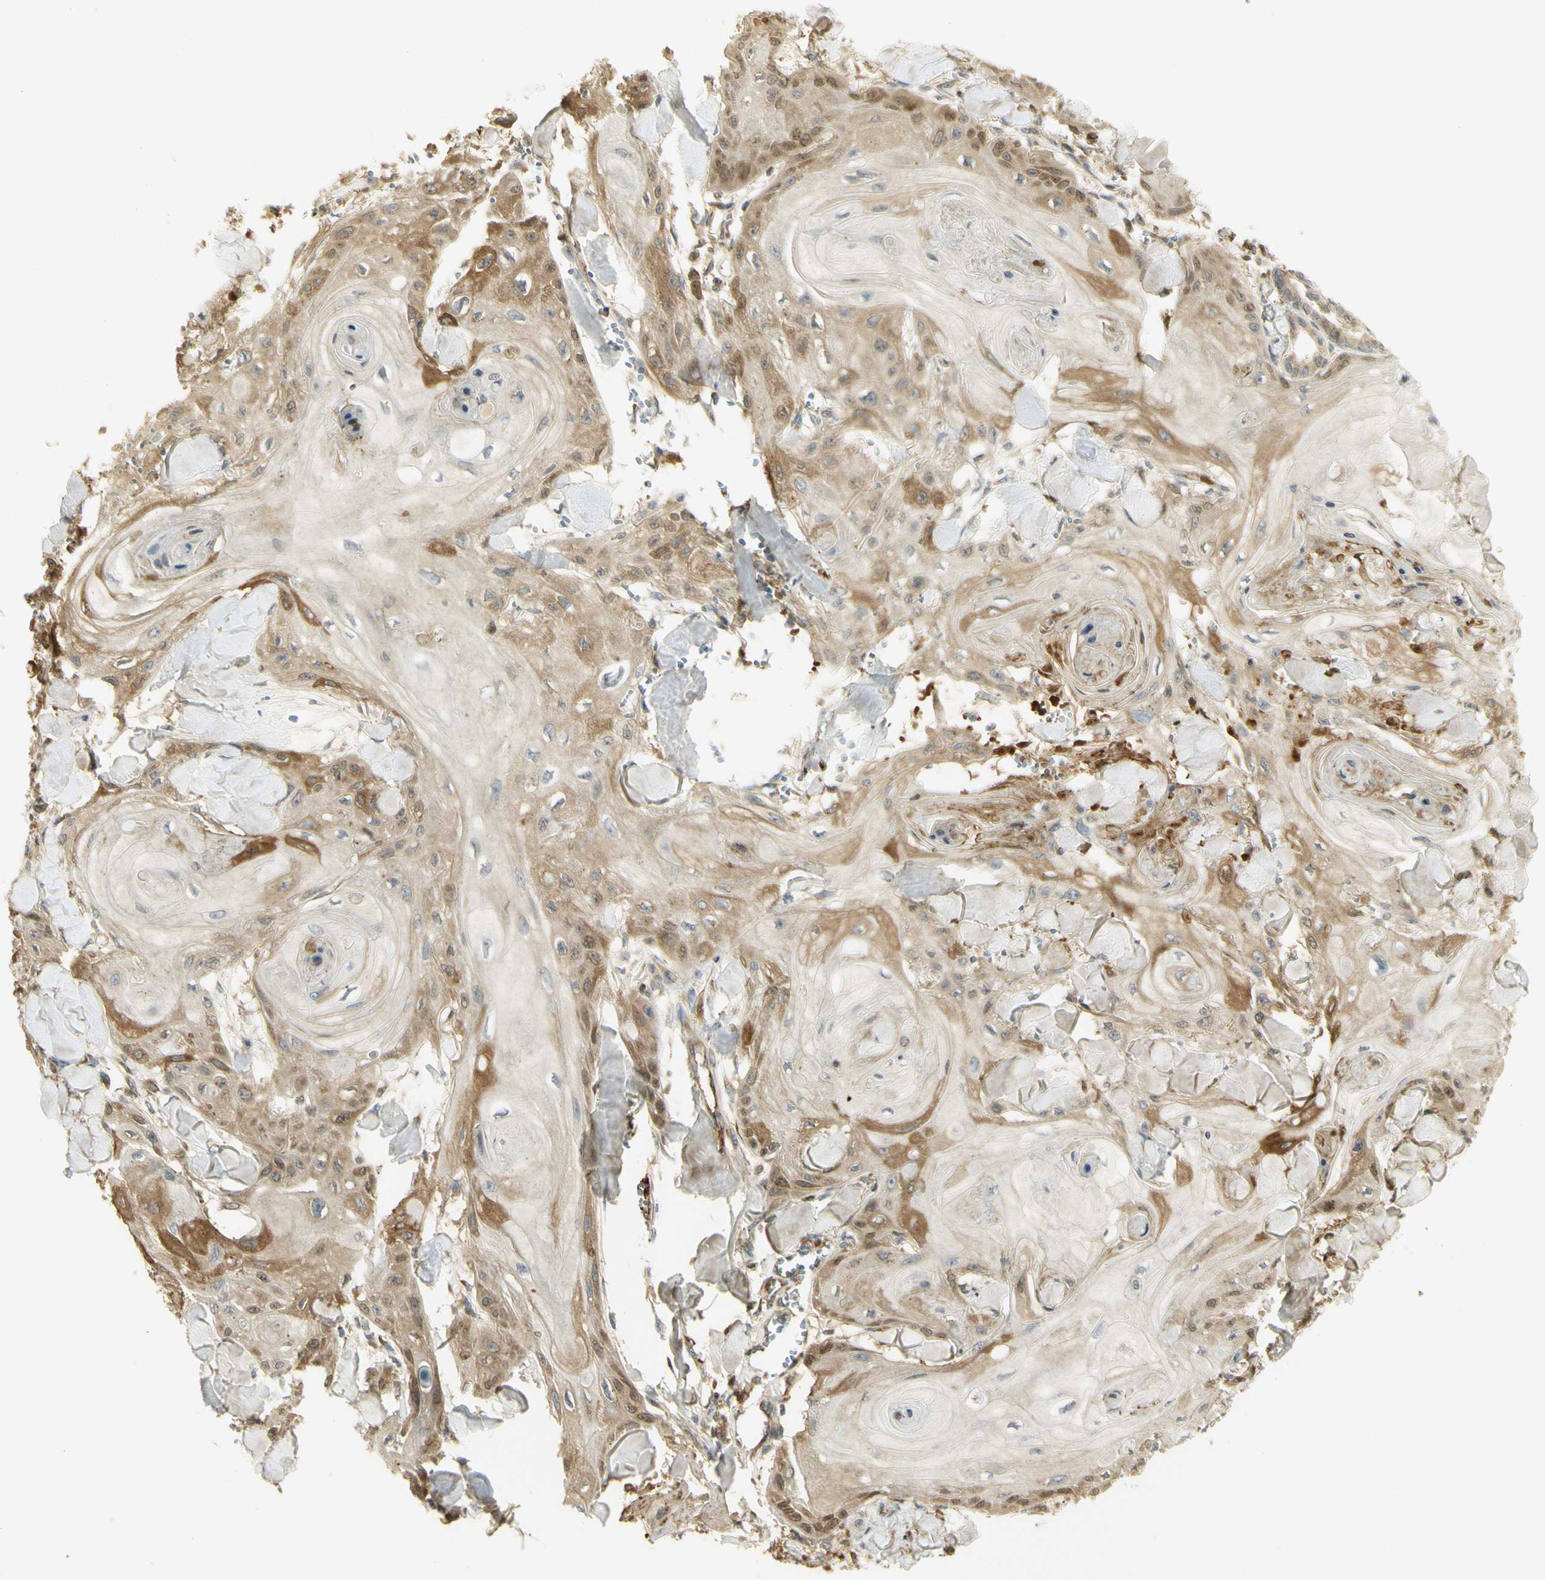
{"staining": {"intensity": "moderate", "quantity": "25%-75%", "location": "cytoplasmic/membranous,nuclear"}, "tissue": "skin cancer", "cell_type": "Tumor cells", "image_type": "cancer", "snomed": [{"axis": "morphology", "description": "Squamous cell carcinoma, NOS"}, {"axis": "topography", "description": "Skin"}], "caption": "DAB immunohistochemical staining of human skin cancer (squamous cell carcinoma) exhibits moderate cytoplasmic/membranous and nuclear protein expression in approximately 25%-75% of tumor cells.", "gene": "KIF11", "patient": {"sex": "male", "age": 74}}